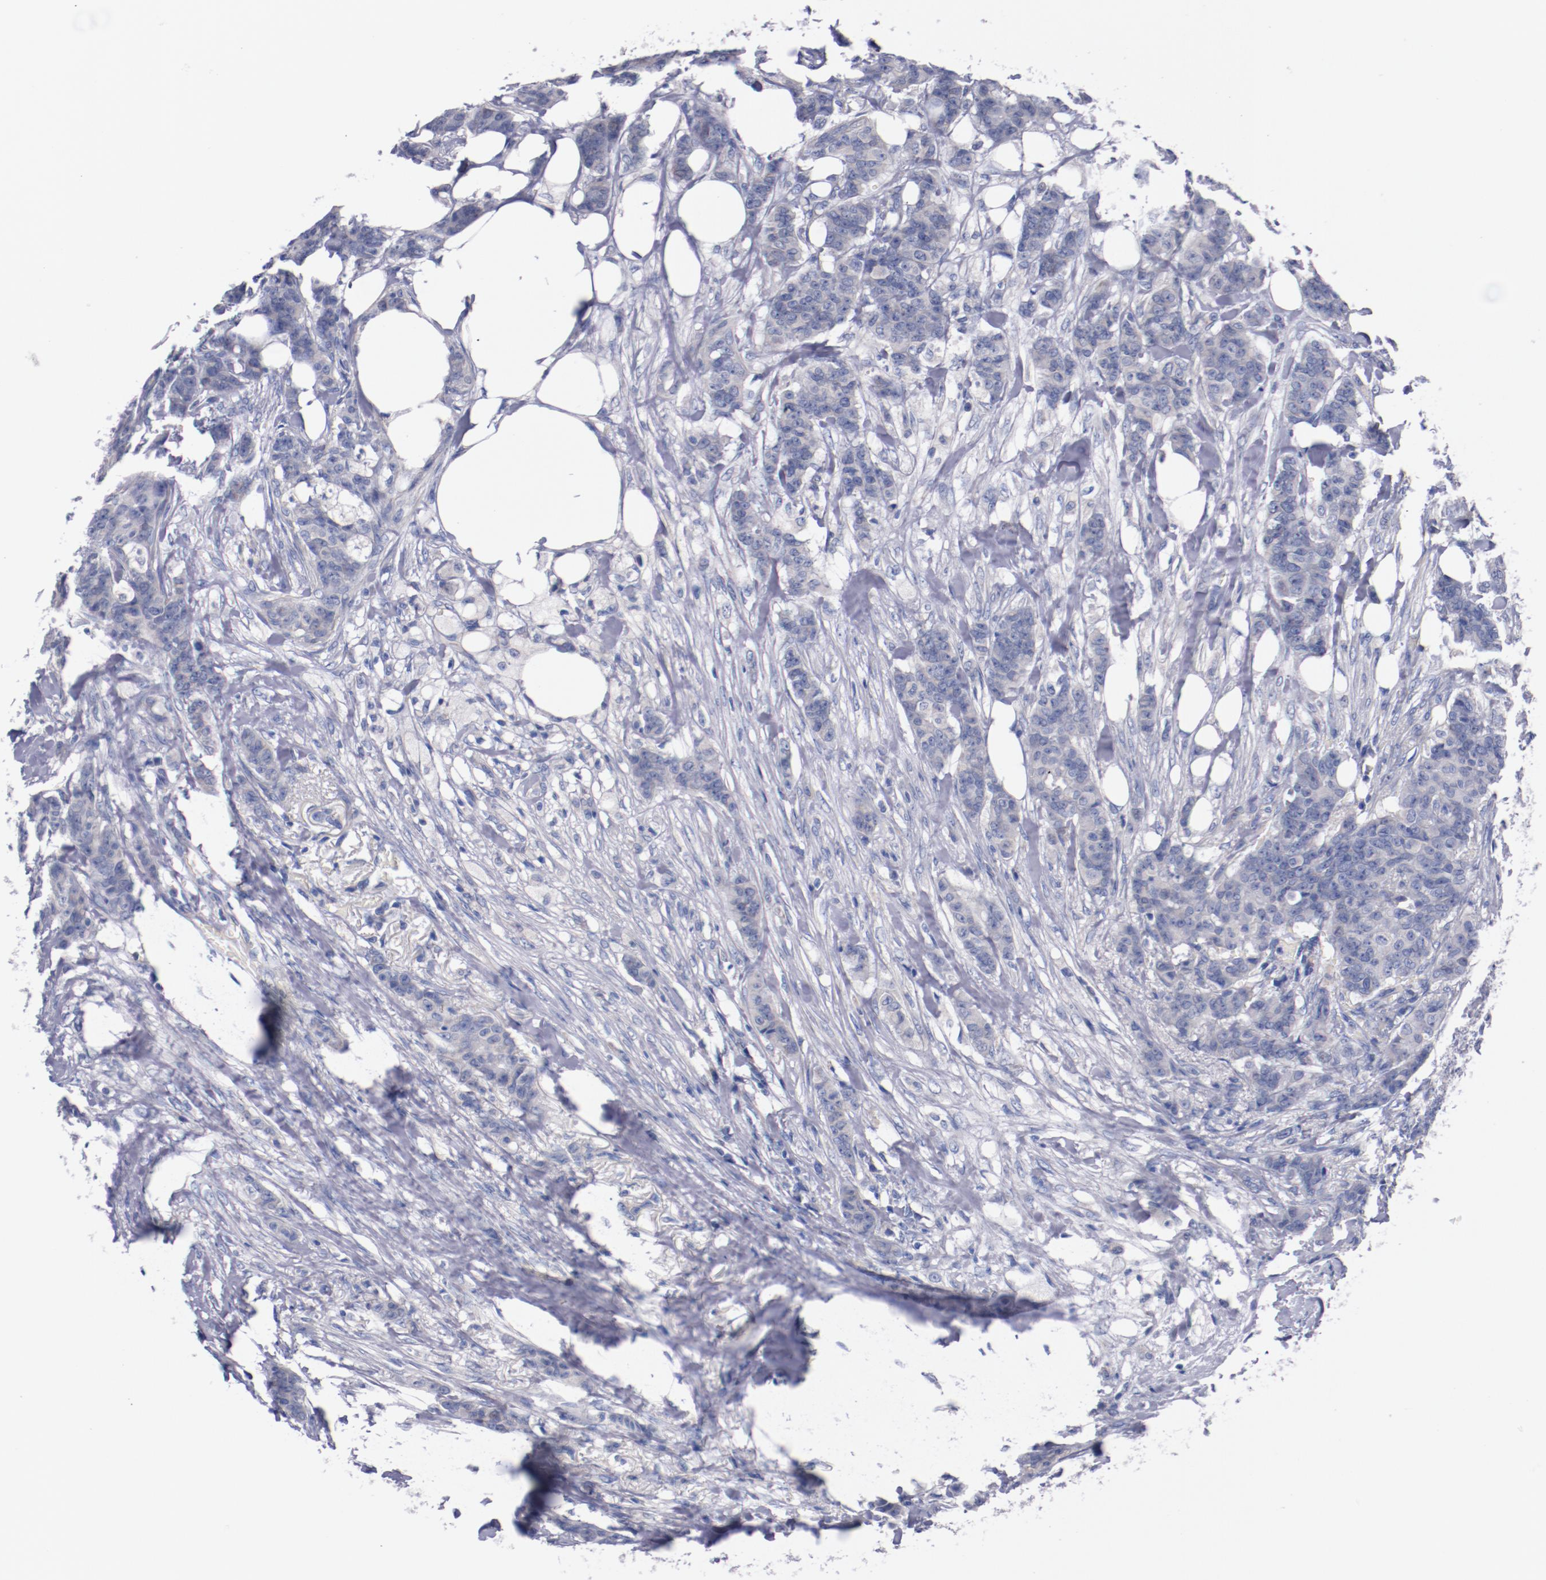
{"staining": {"intensity": "negative", "quantity": "none", "location": "none"}, "tissue": "breast cancer", "cell_type": "Tumor cells", "image_type": "cancer", "snomed": [{"axis": "morphology", "description": "Duct carcinoma"}, {"axis": "topography", "description": "Breast"}], "caption": "Immunohistochemistry histopathology image of human breast cancer stained for a protein (brown), which exhibits no positivity in tumor cells.", "gene": "CNTNAP2", "patient": {"sex": "female", "age": 40}}